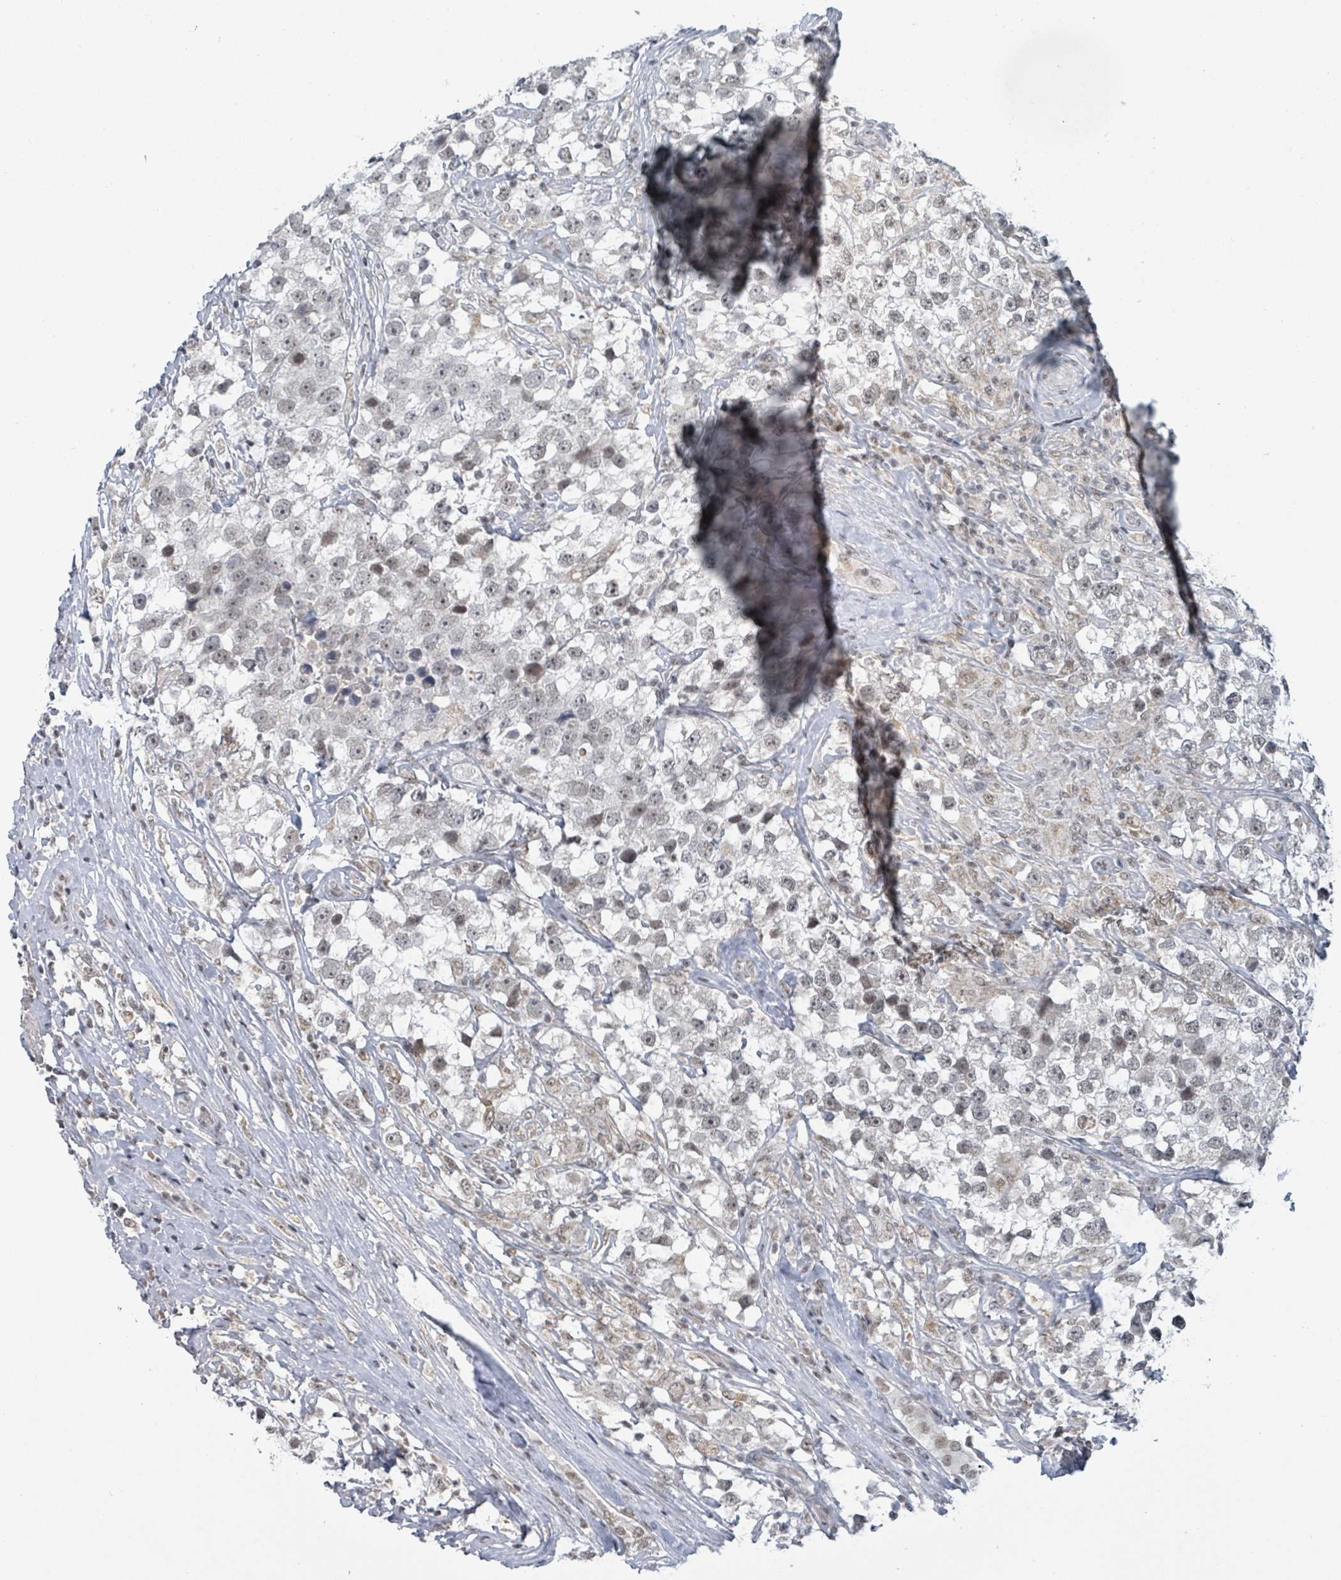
{"staining": {"intensity": "weak", "quantity": "<25%", "location": "nuclear"}, "tissue": "testis cancer", "cell_type": "Tumor cells", "image_type": "cancer", "snomed": [{"axis": "morphology", "description": "Seminoma, NOS"}, {"axis": "topography", "description": "Testis"}], "caption": "Tumor cells are negative for brown protein staining in testis cancer (seminoma). Brightfield microscopy of immunohistochemistry (IHC) stained with DAB (3,3'-diaminobenzidine) (brown) and hematoxylin (blue), captured at high magnification.", "gene": "BANP", "patient": {"sex": "male", "age": 46}}